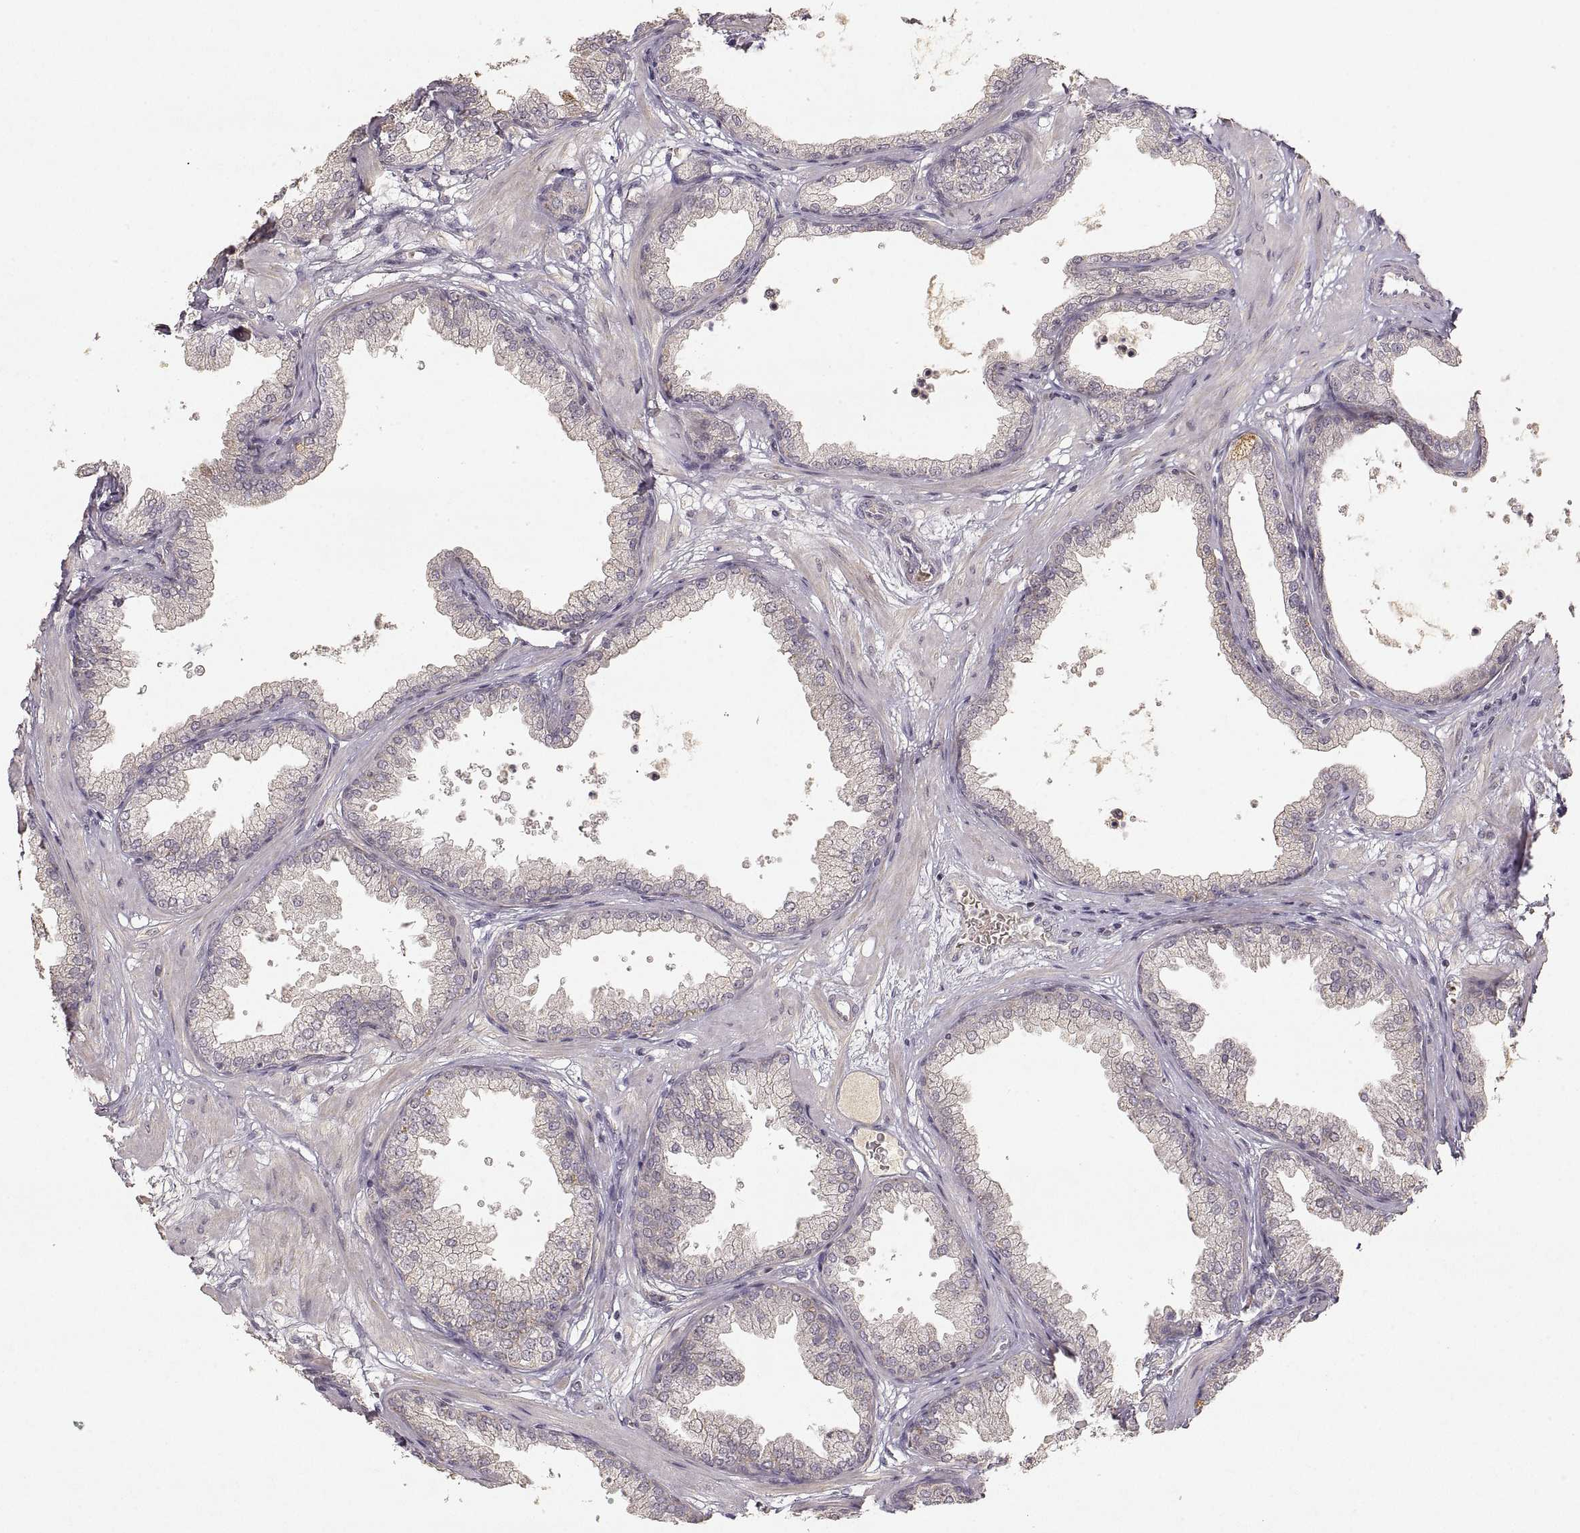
{"staining": {"intensity": "weak", "quantity": "<25%", "location": "cytoplasmic/membranous"}, "tissue": "prostate", "cell_type": "Glandular cells", "image_type": "normal", "snomed": [{"axis": "morphology", "description": "Normal tissue, NOS"}, {"axis": "topography", "description": "Prostate"}], "caption": "DAB immunohistochemical staining of unremarkable prostate shows no significant expression in glandular cells.", "gene": "LAMC2", "patient": {"sex": "male", "age": 37}}